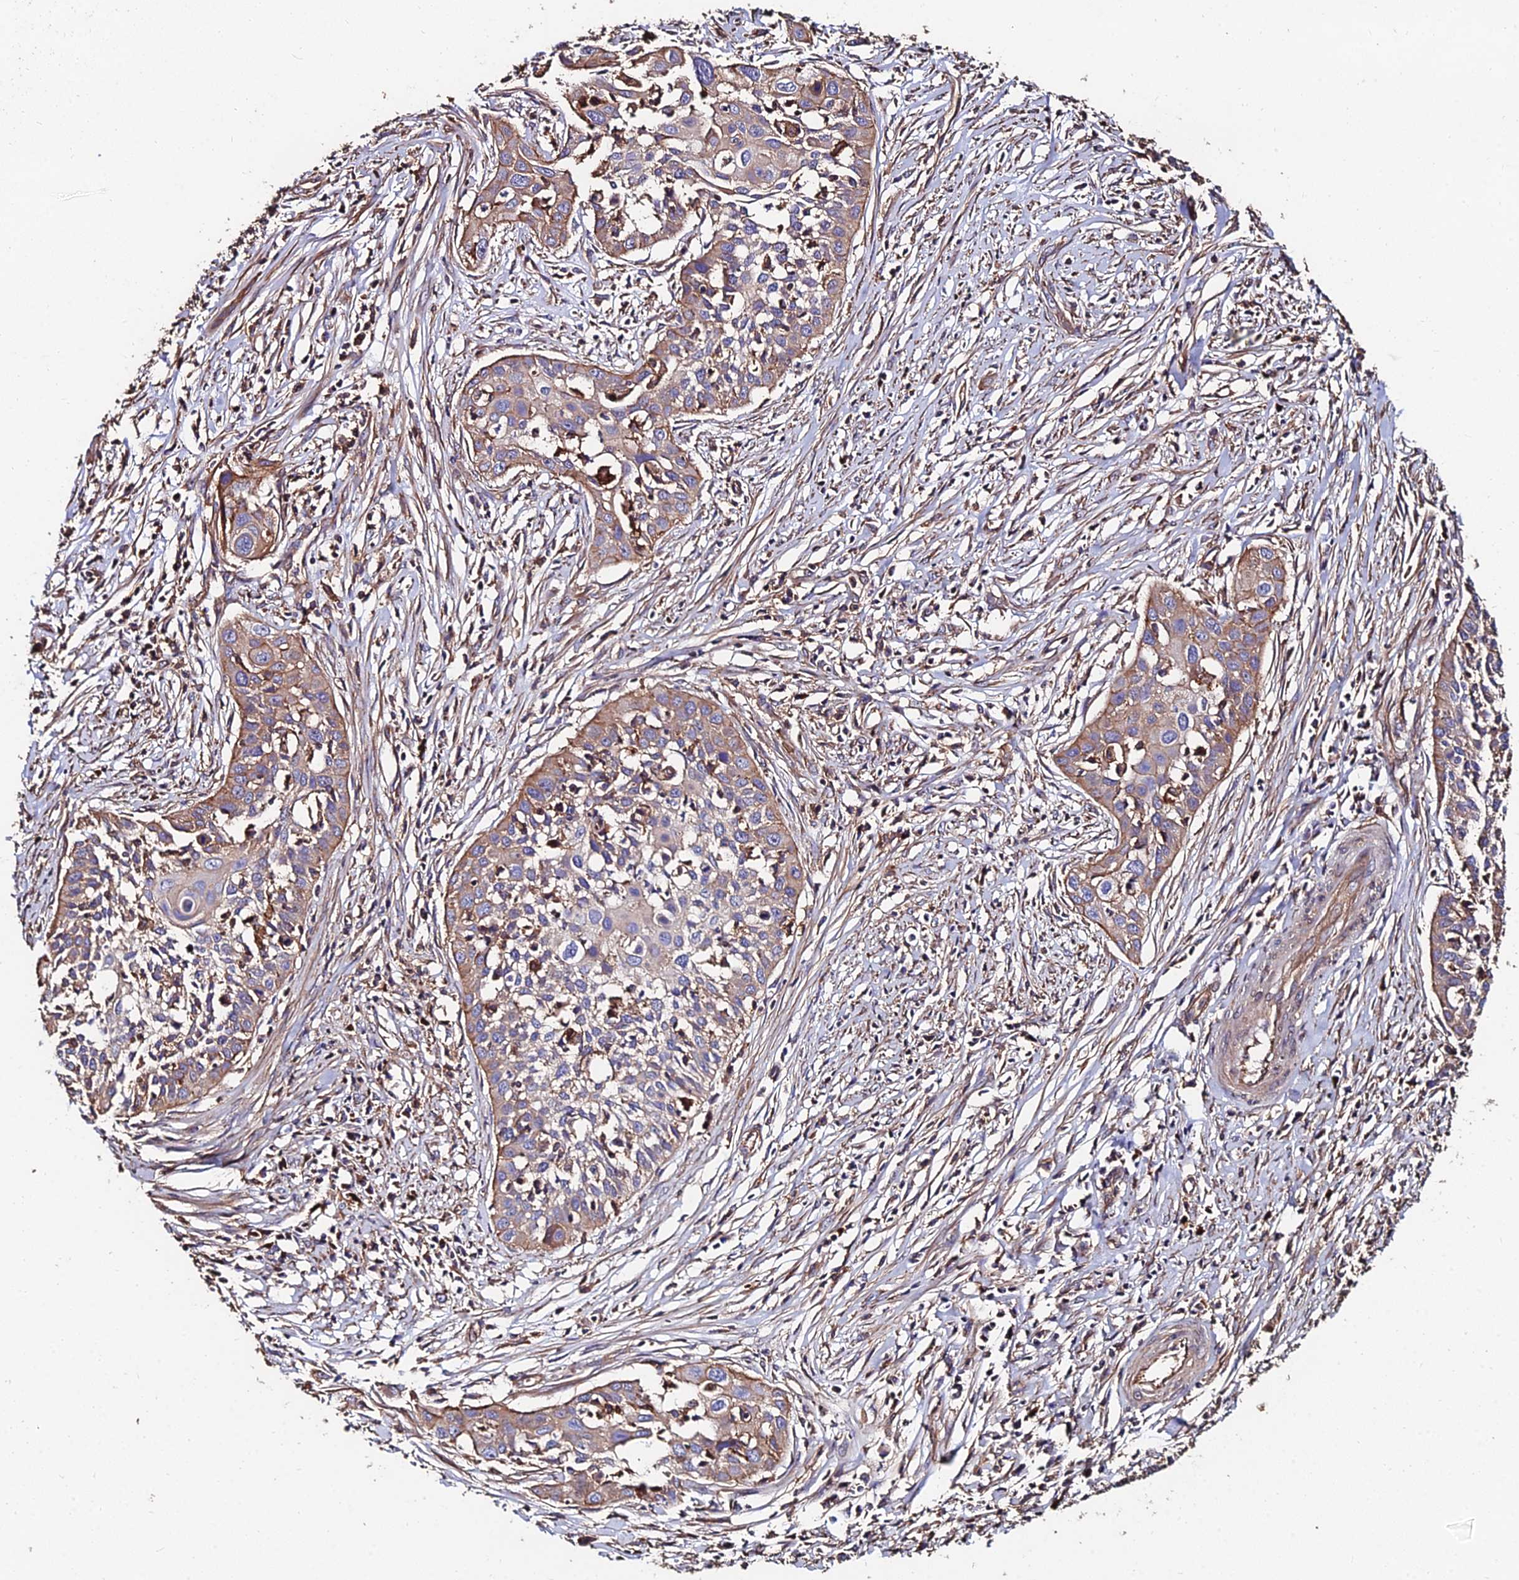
{"staining": {"intensity": "weak", "quantity": ">75%", "location": "cytoplasmic/membranous"}, "tissue": "cervical cancer", "cell_type": "Tumor cells", "image_type": "cancer", "snomed": [{"axis": "morphology", "description": "Squamous cell carcinoma, NOS"}, {"axis": "topography", "description": "Cervix"}], "caption": "Brown immunohistochemical staining in human cervical cancer (squamous cell carcinoma) demonstrates weak cytoplasmic/membranous staining in approximately >75% of tumor cells. (DAB = brown stain, brightfield microscopy at high magnification).", "gene": "EXT1", "patient": {"sex": "female", "age": 34}}